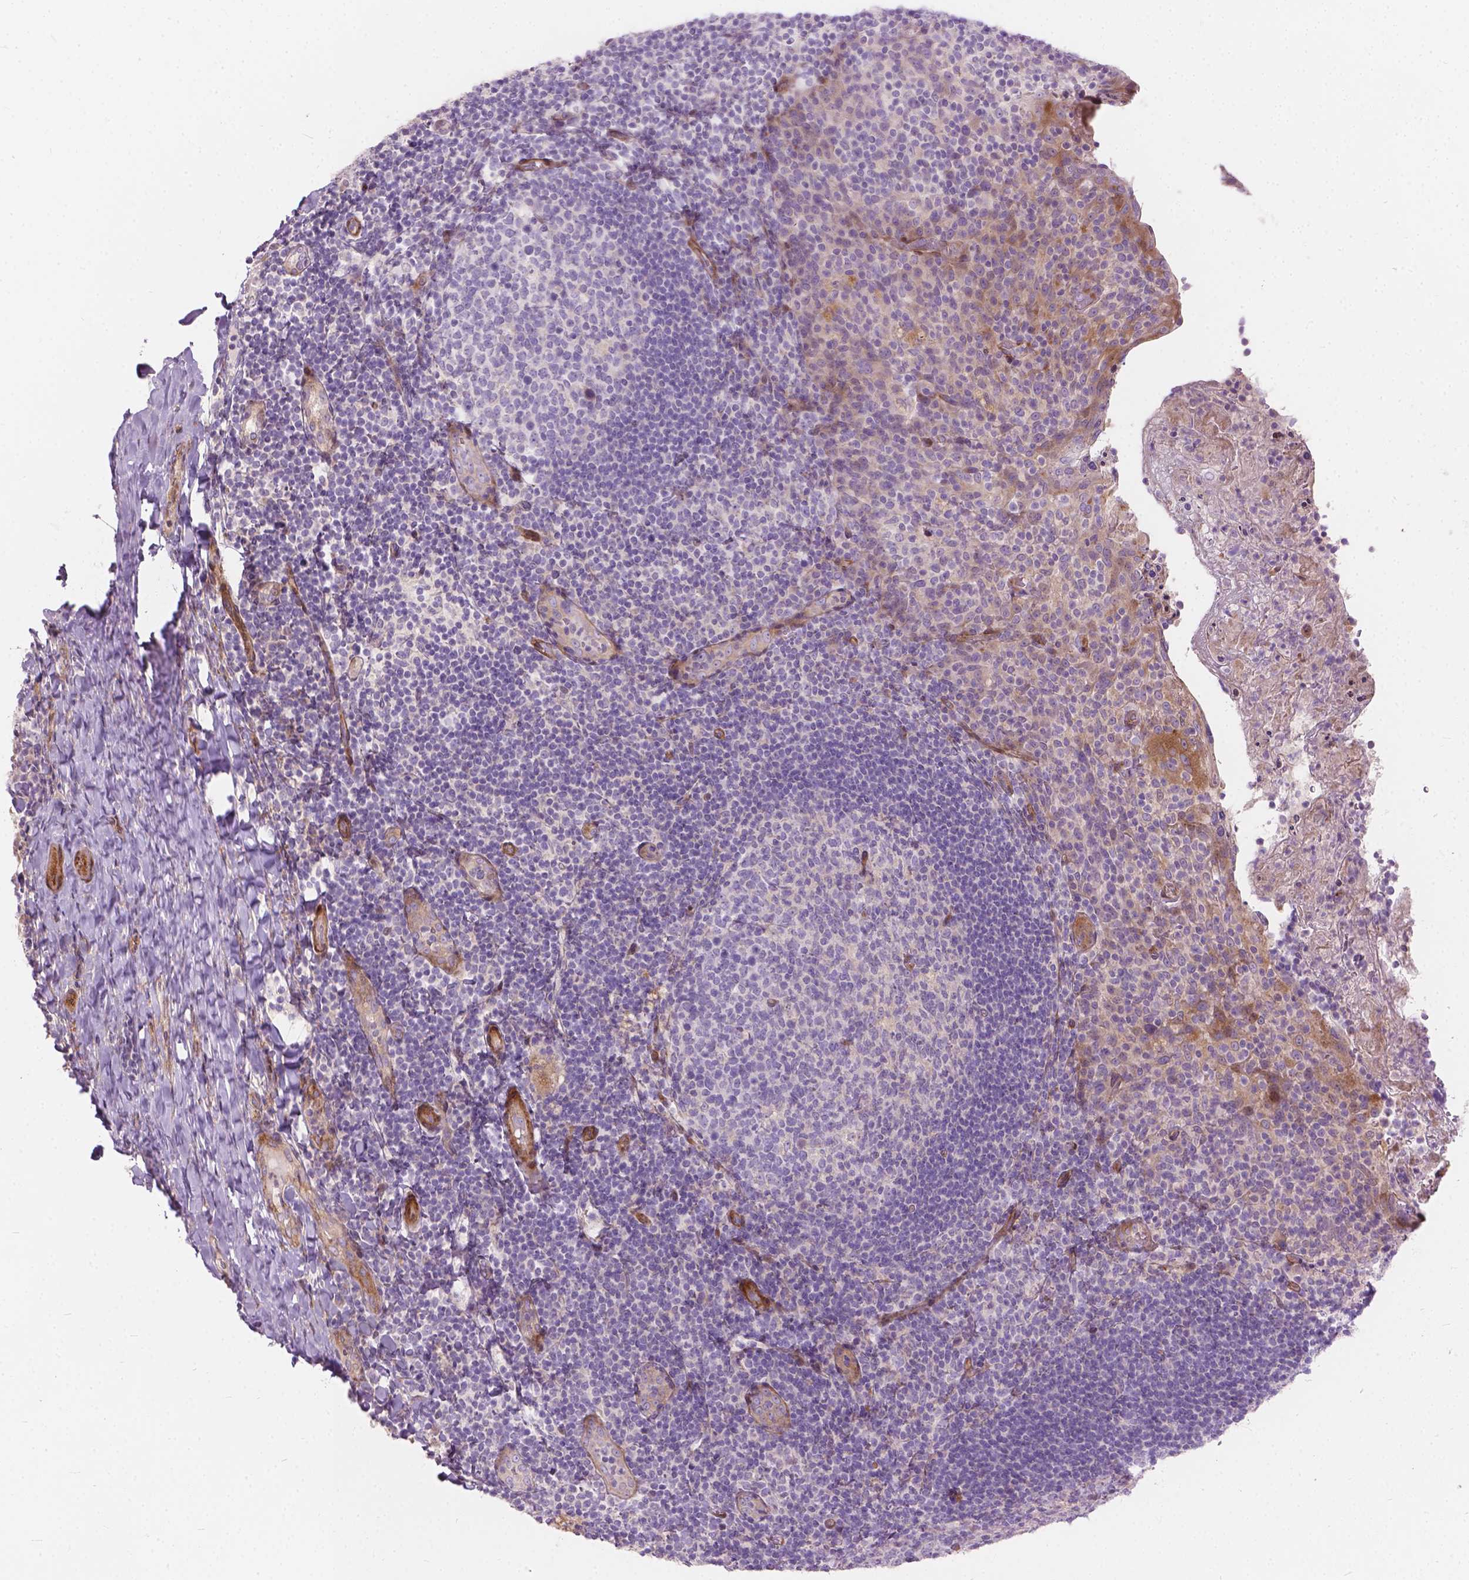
{"staining": {"intensity": "negative", "quantity": "none", "location": "none"}, "tissue": "tonsil", "cell_type": "Germinal center cells", "image_type": "normal", "snomed": [{"axis": "morphology", "description": "Normal tissue, NOS"}, {"axis": "topography", "description": "Tonsil"}], "caption": "Human tonsil stained for a protein using immunohistochemistry displays no expression in germinal center cells.", "gene": "MORN1", "patient": {"sex": "female", "age": 10}}